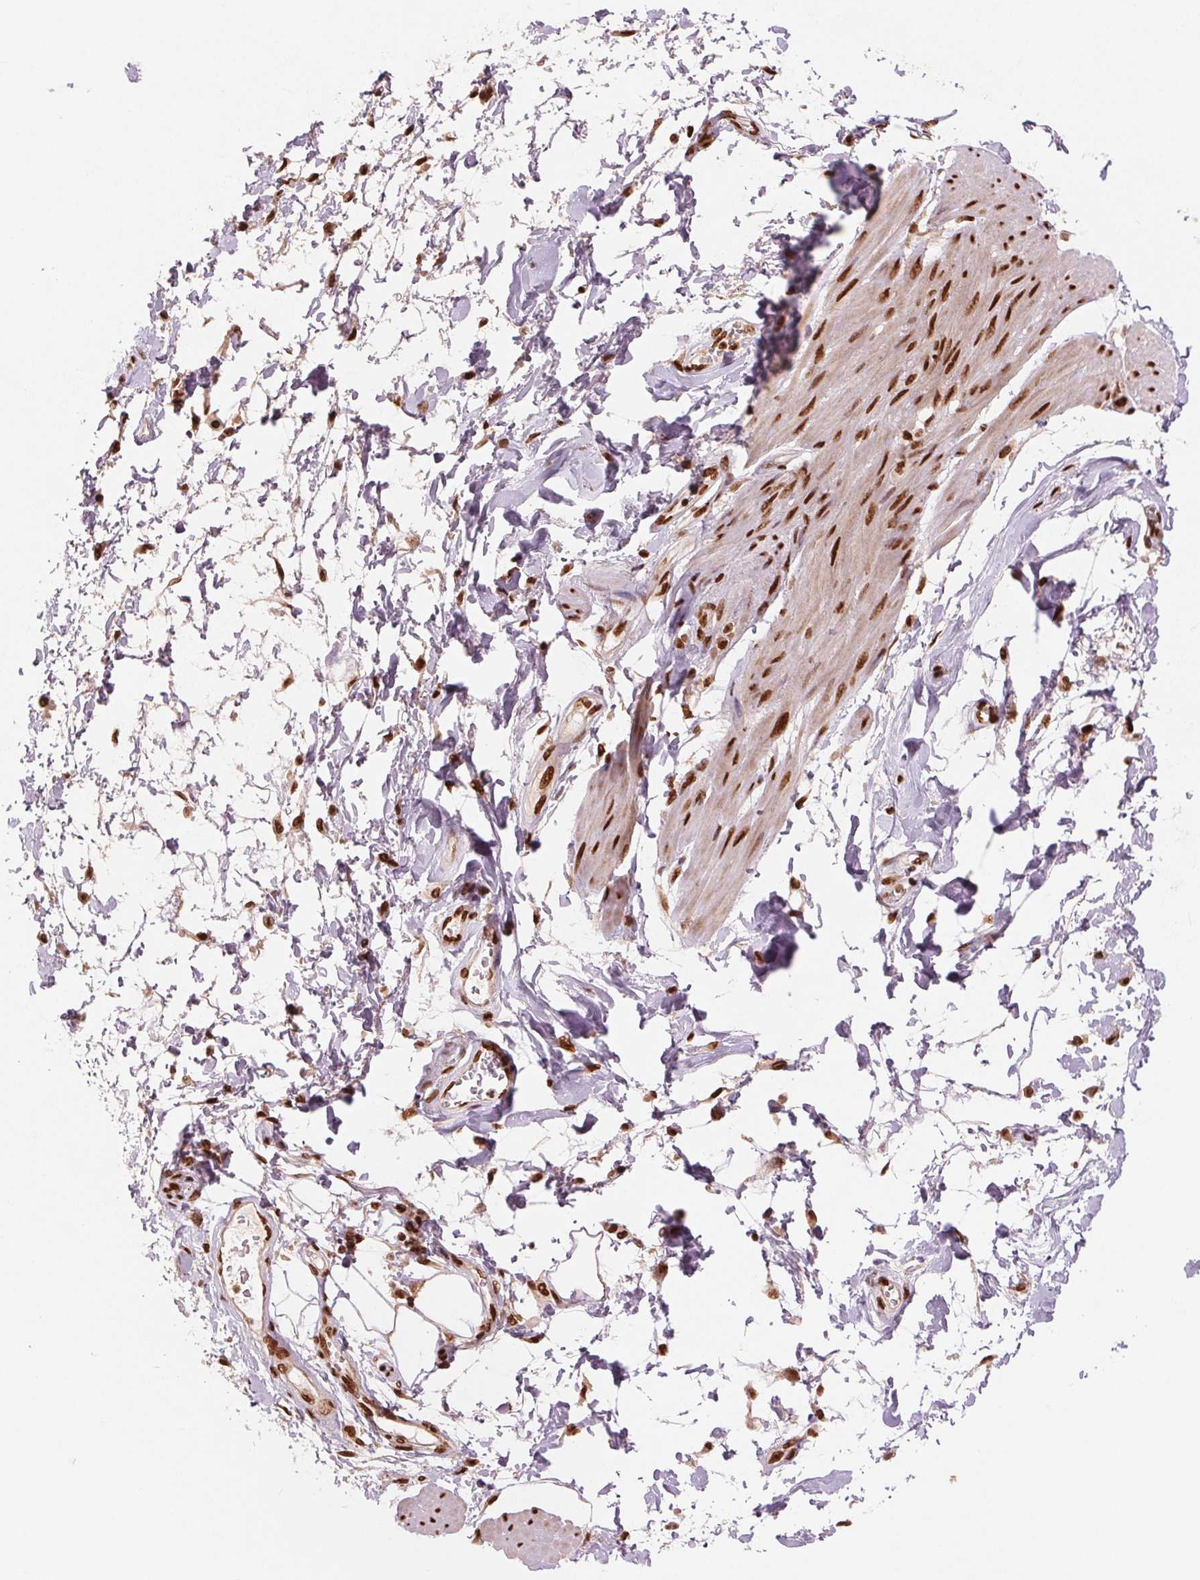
{"staining": {"intensity": "strong", "quantity": "25%-75%", "location": "nuclear"}, "tissue": "adipose tissue", "cell_type": "Adipocytes", "image_type": "normal", "snomed": [{"axis": "morphology", "description": "Normal tissue, NOS"}, {"axis": "topography", "description": "Urinary bladder"}, {"axis": "topography", "description": "Peripheral nerve tissue"}], "caption": "Protein staining shows strong nuclear positivity in about 25%-75% of adipocytes in benign adipose tissue.", "gene": "TTLL9", "patient": {"sex": "female", "age": 60}}